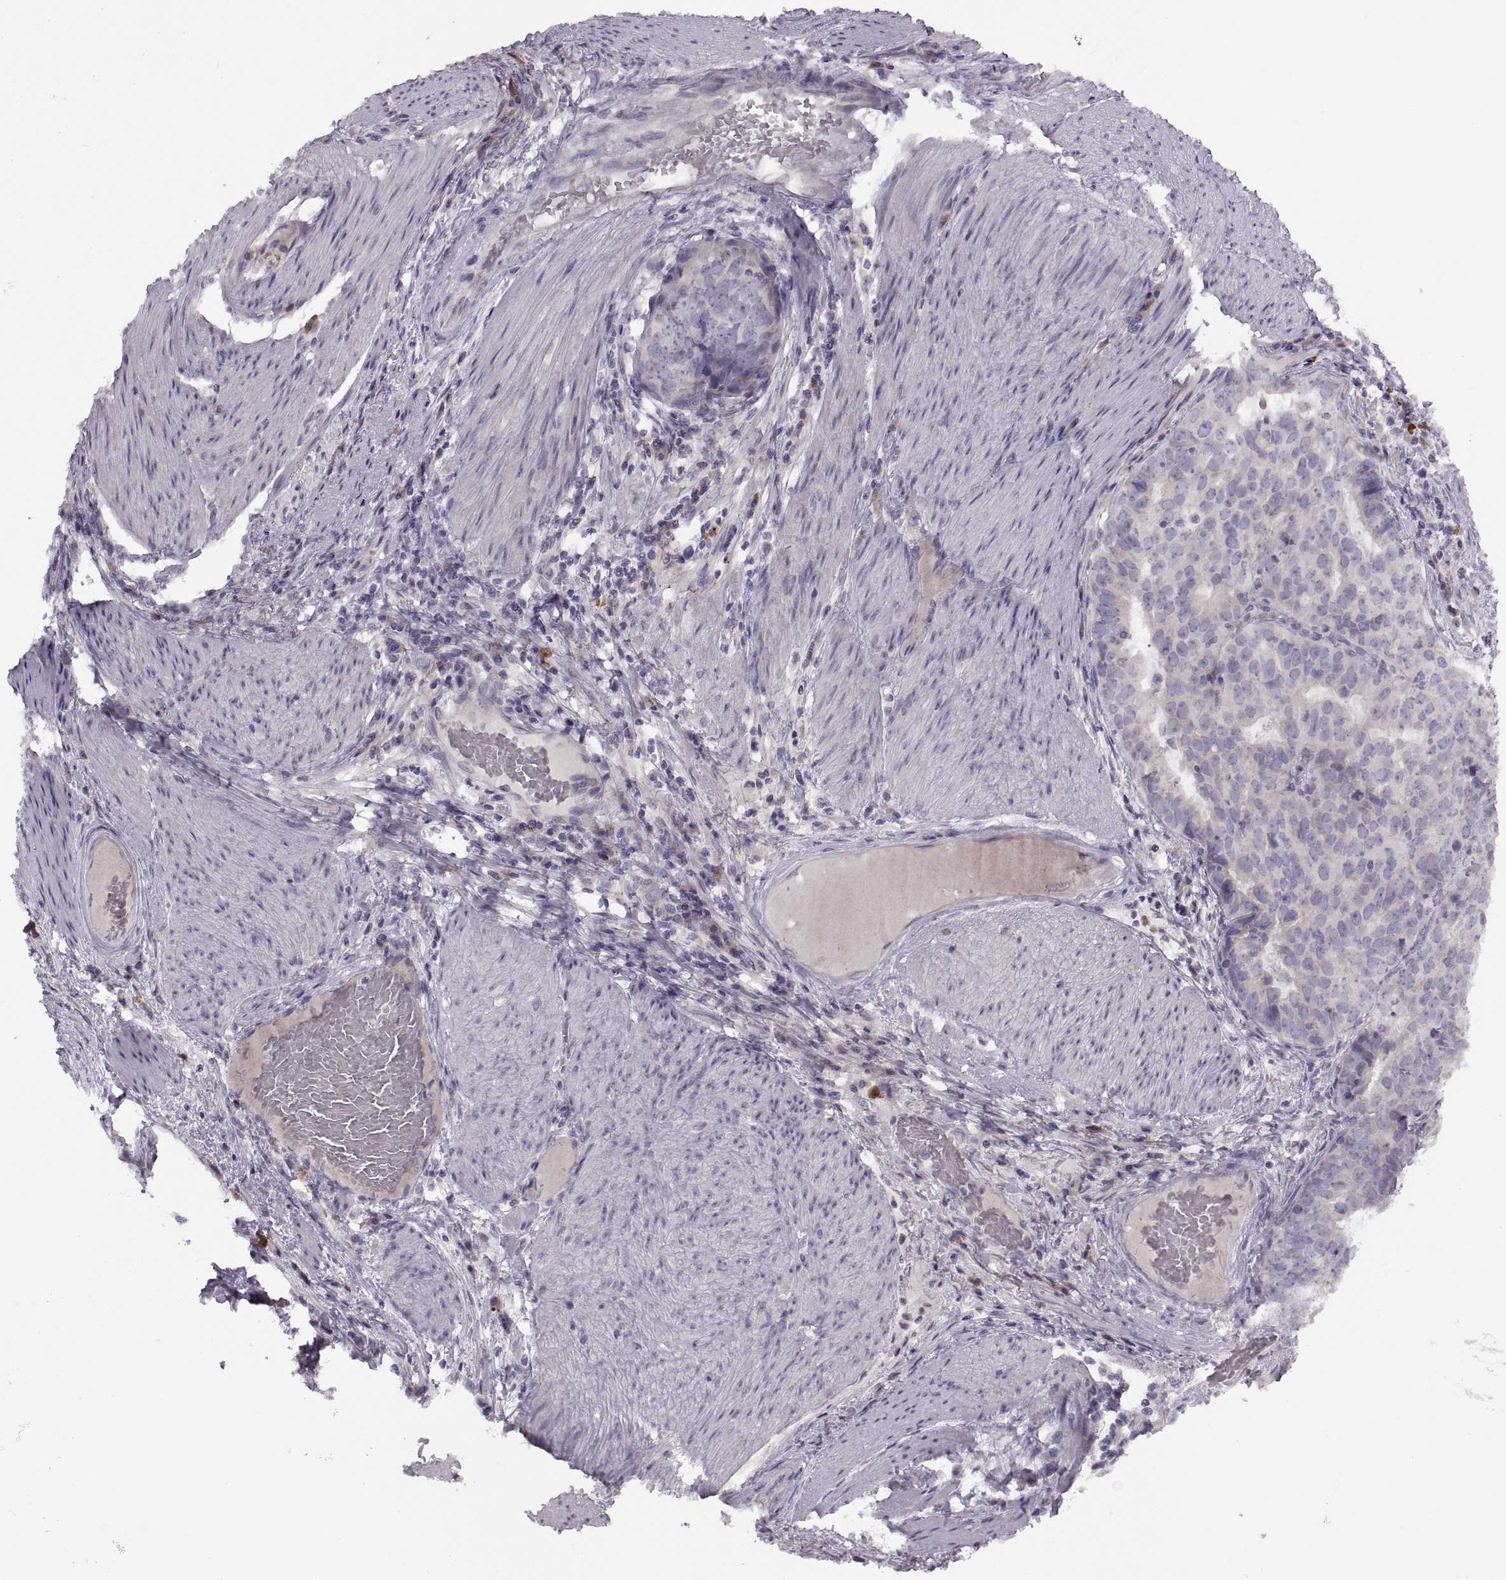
{"staining": {"intensity": "negative", "quantity": "none", "location": "none"}, "tissue": "stomach cancer", "cell_type": "Tumor cells", "image_type": "cancer", "snomed": [{"axis": "morphology", "description": "Adenocarcinoma, NOS"}, {"axis": "topography", "description": "Stomach"}], "caption": "DAB (3,3'-diaminobenzidine) immunohistochemical staining of human stomach adenocarcinoma shows no significant expression in tumor cells.", "gene": "H2AP", "patient": {"sex": "male", "age": 69}}